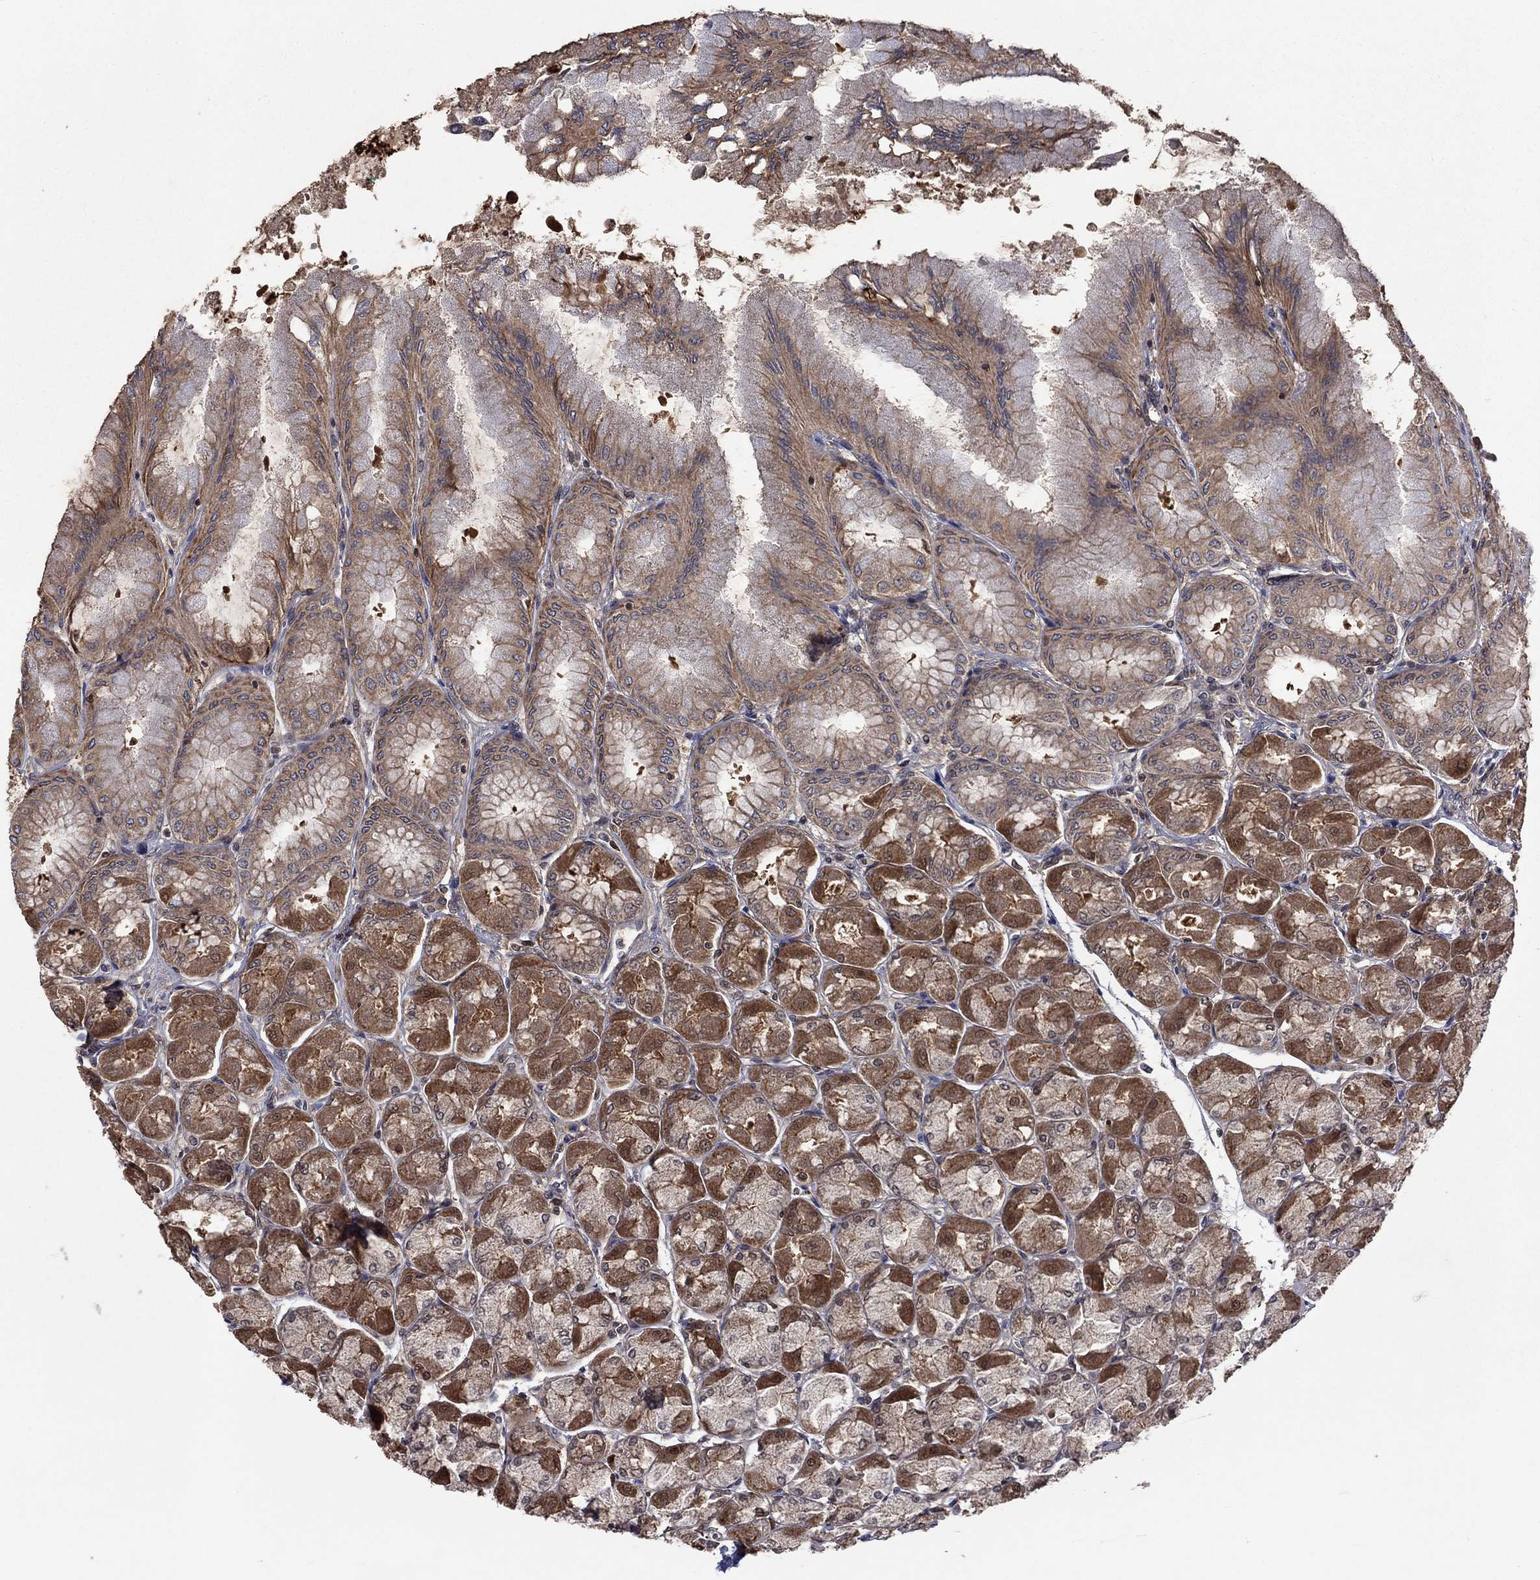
{"staining": {"intensity": "strong", "quantity": "<25%", "location": "cytoplasmic/membranous"}, "tissue": "stomach", "cell_type": "Glandular cells", "image_type": "normal", "snomed": [{"axis": "morphology", "description": "Normal tissue, NOS"}, {"axis": "topography", "description": "Stomach, upper"}], "caption": "This is a histology image of IHC staining of unremarkable stomach, which shows strong expression in the cytoplasmic/membranous of glandular cells.", "gene": "IAH1", "patient": {"sex": "male", "age": 60}}